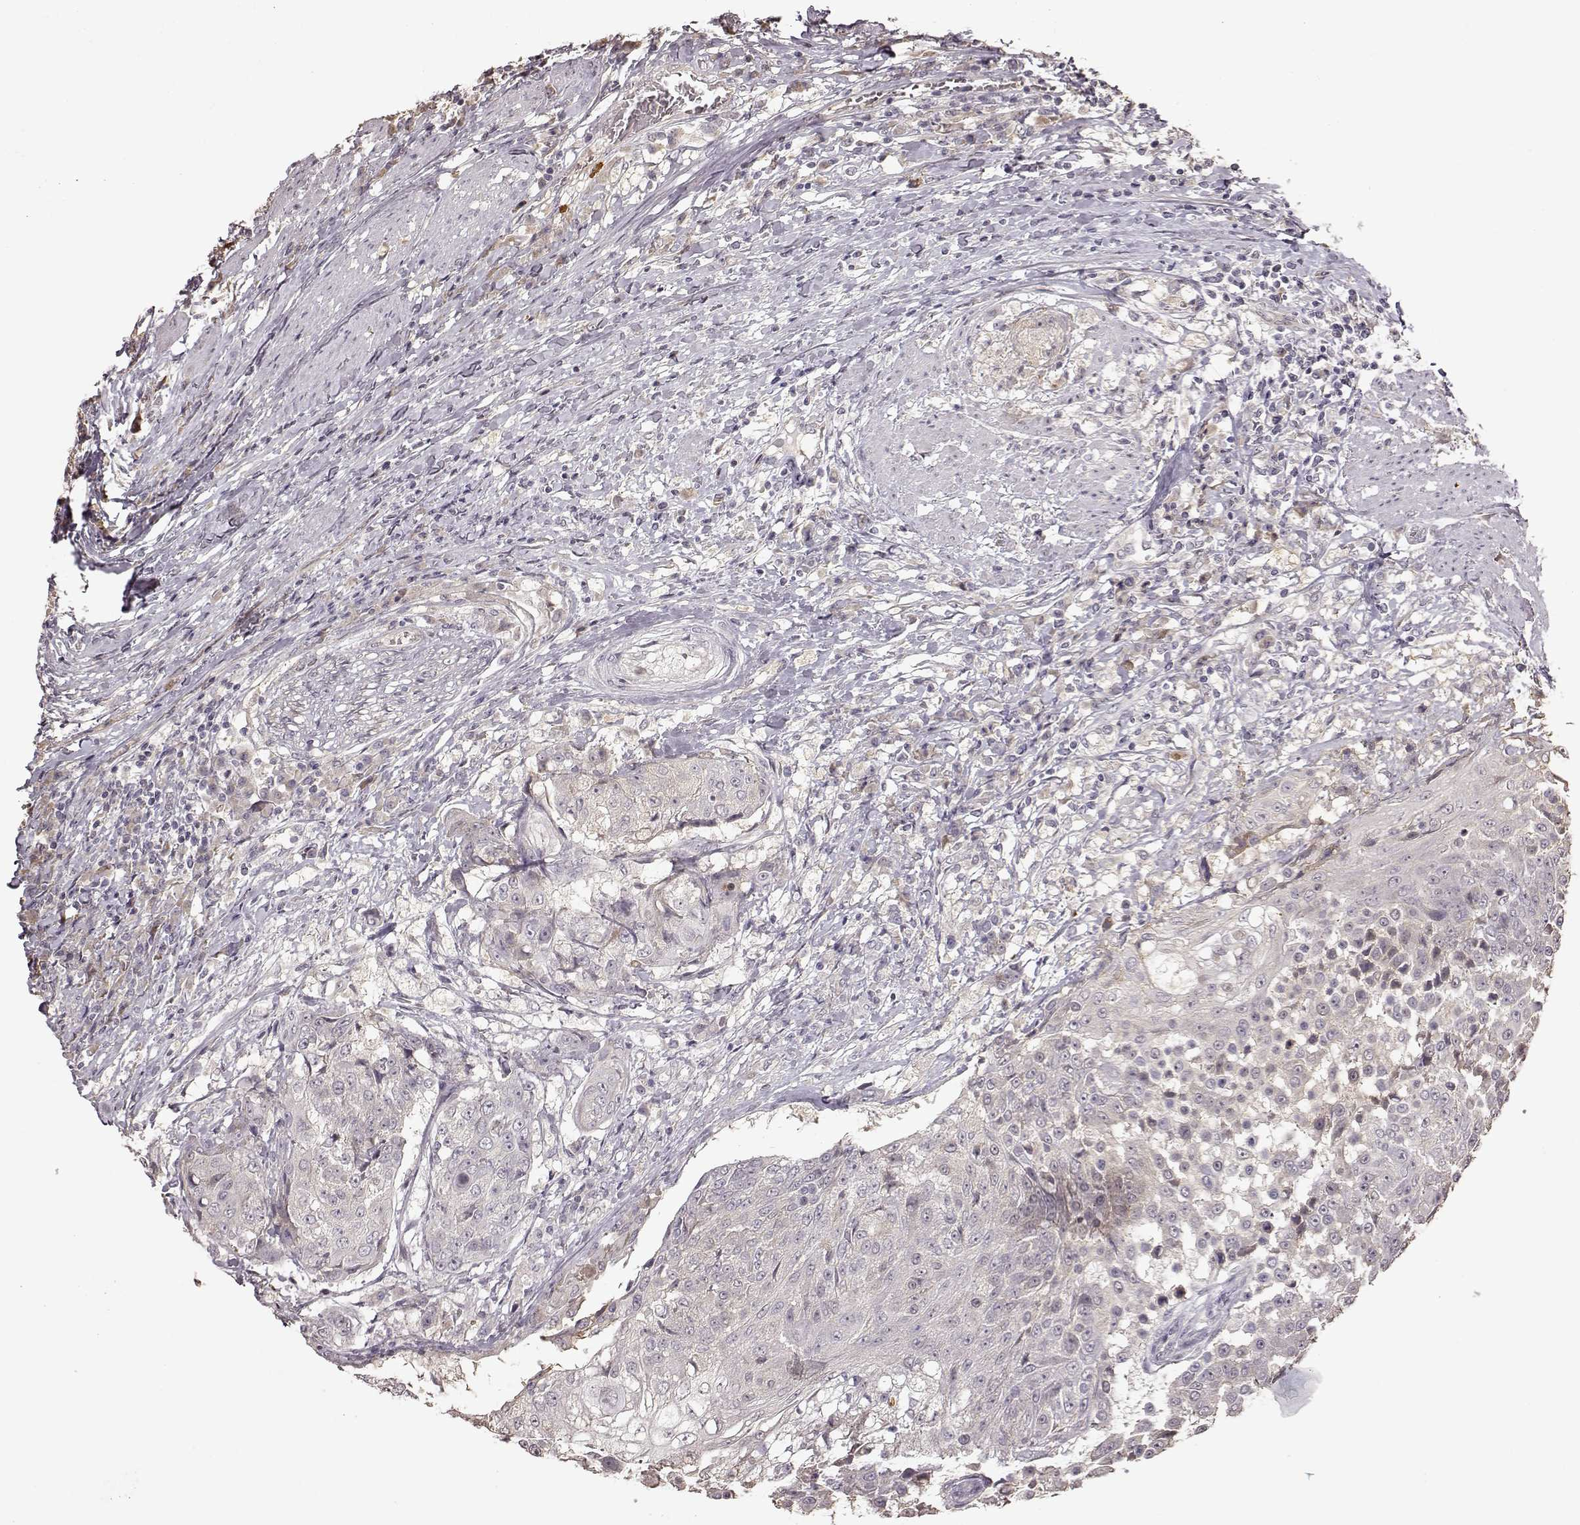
{"staining": {"intensity": "negative", "quantity": "none", "location": "none"}, "tissue": "urothelial cancer", "cell_type": "Tumor cells", "image_type": "cancer", "snomed": [{"axis": "morphology", "description": "Urothelial carcinoma, High grade"}, {"axis": "topography", "description": "Urinary bladder"}], "caption": "Micrograph shows no protein staining in tumor cells of high-grade urothelial carcinoma tissue.", "gene": "CRB1", "patient": {"sex": "female", "age": 63}}